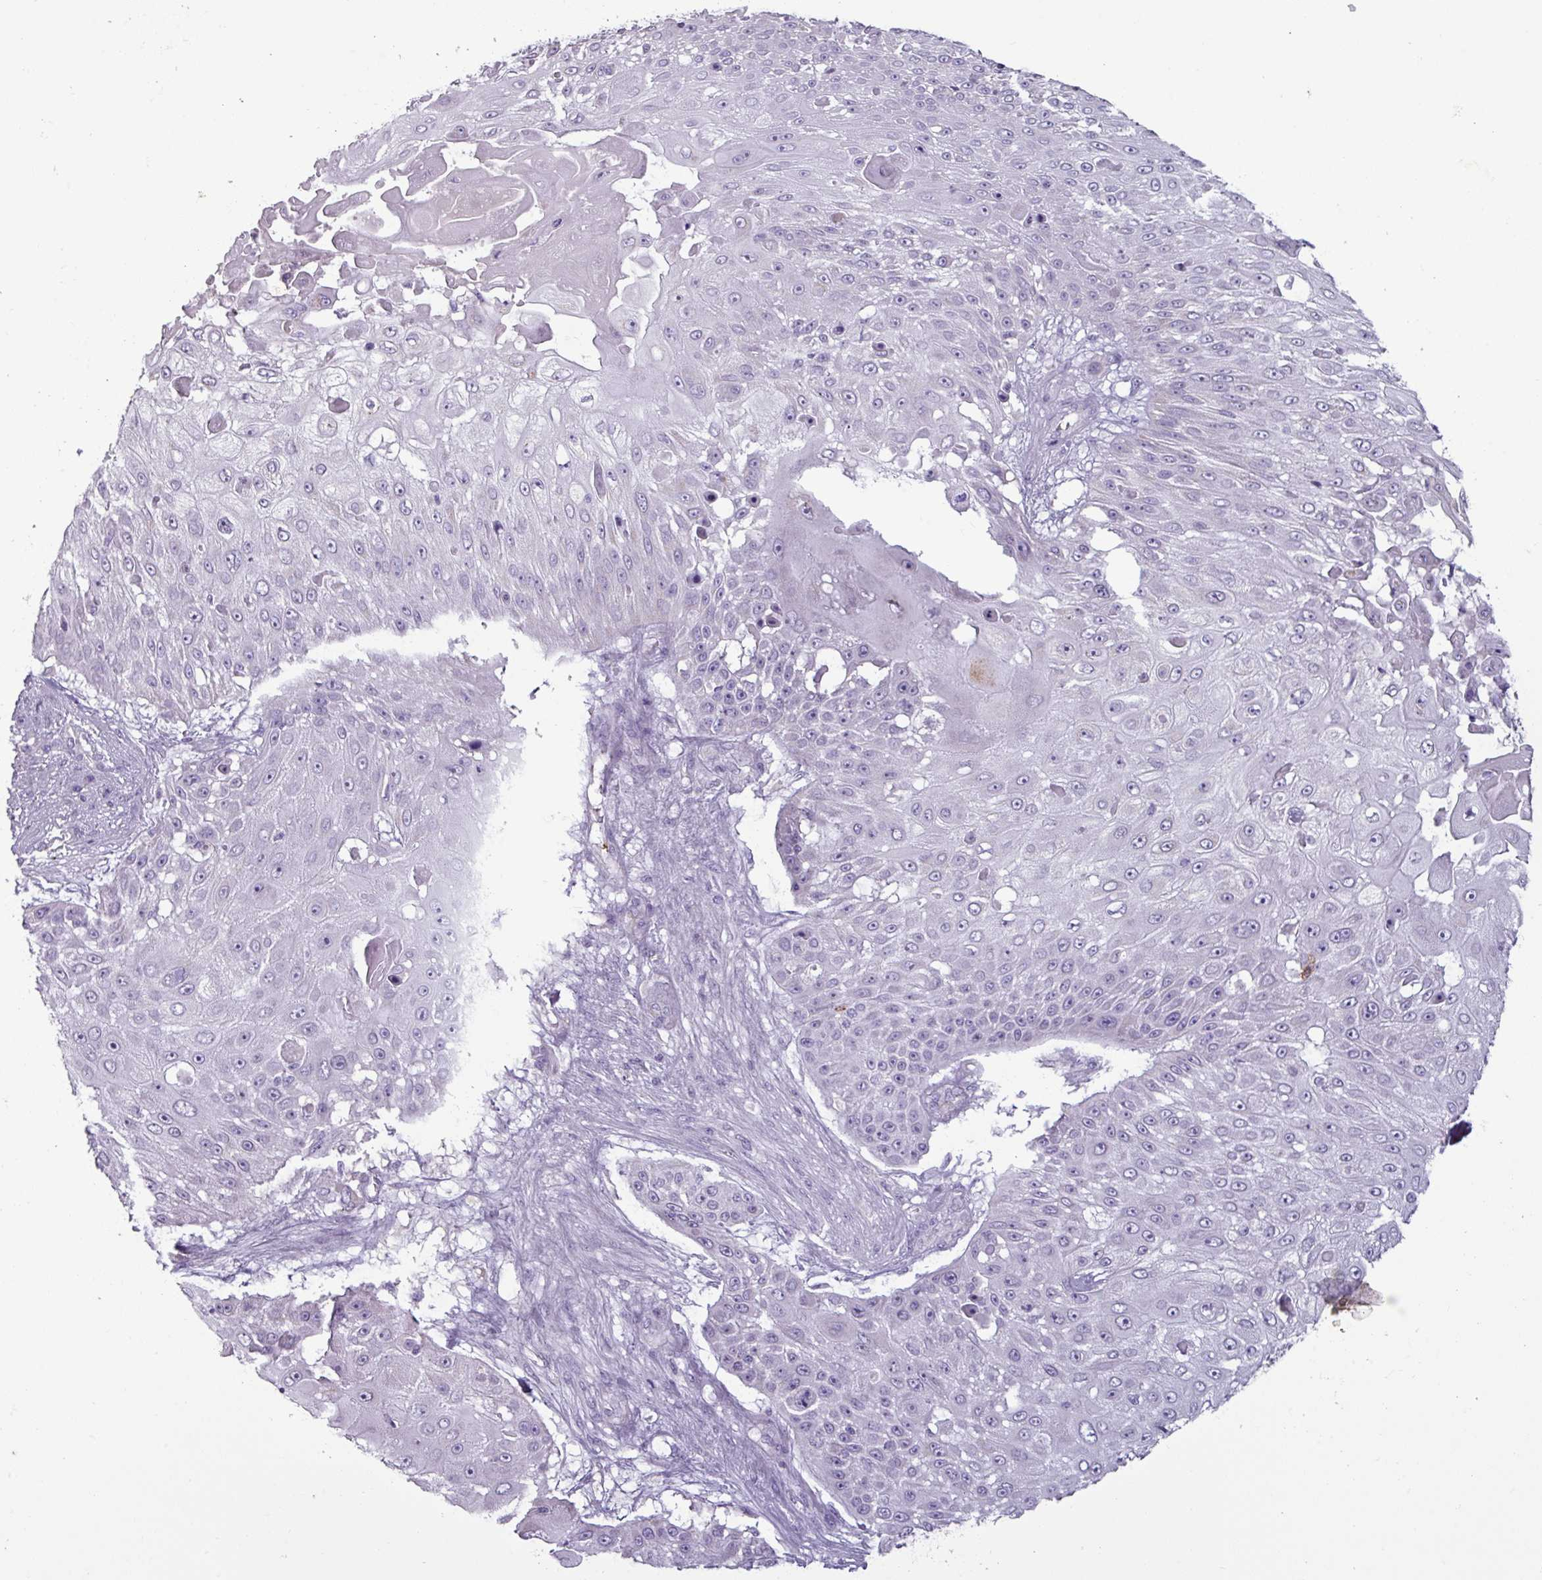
{"staining": {"intensity": "negative", "quantity": "none", "location": "none"}, "tissue": "skin cancer", "cell_type": "Tumor cells", "image_type": "cancer", "snomed": [{"axis": "morphology", "description": "Squamous cell carcinoma, NOS"}, {"axis": "topography", "description": "Skin"}], "caption": "A histopathology image of human skin squamous cell carcinoma is negative for staining in tumor cells. Nuclei are stained in blue.", "gene": "CD8A", "patient": {"sex": "female", "age": 86}}